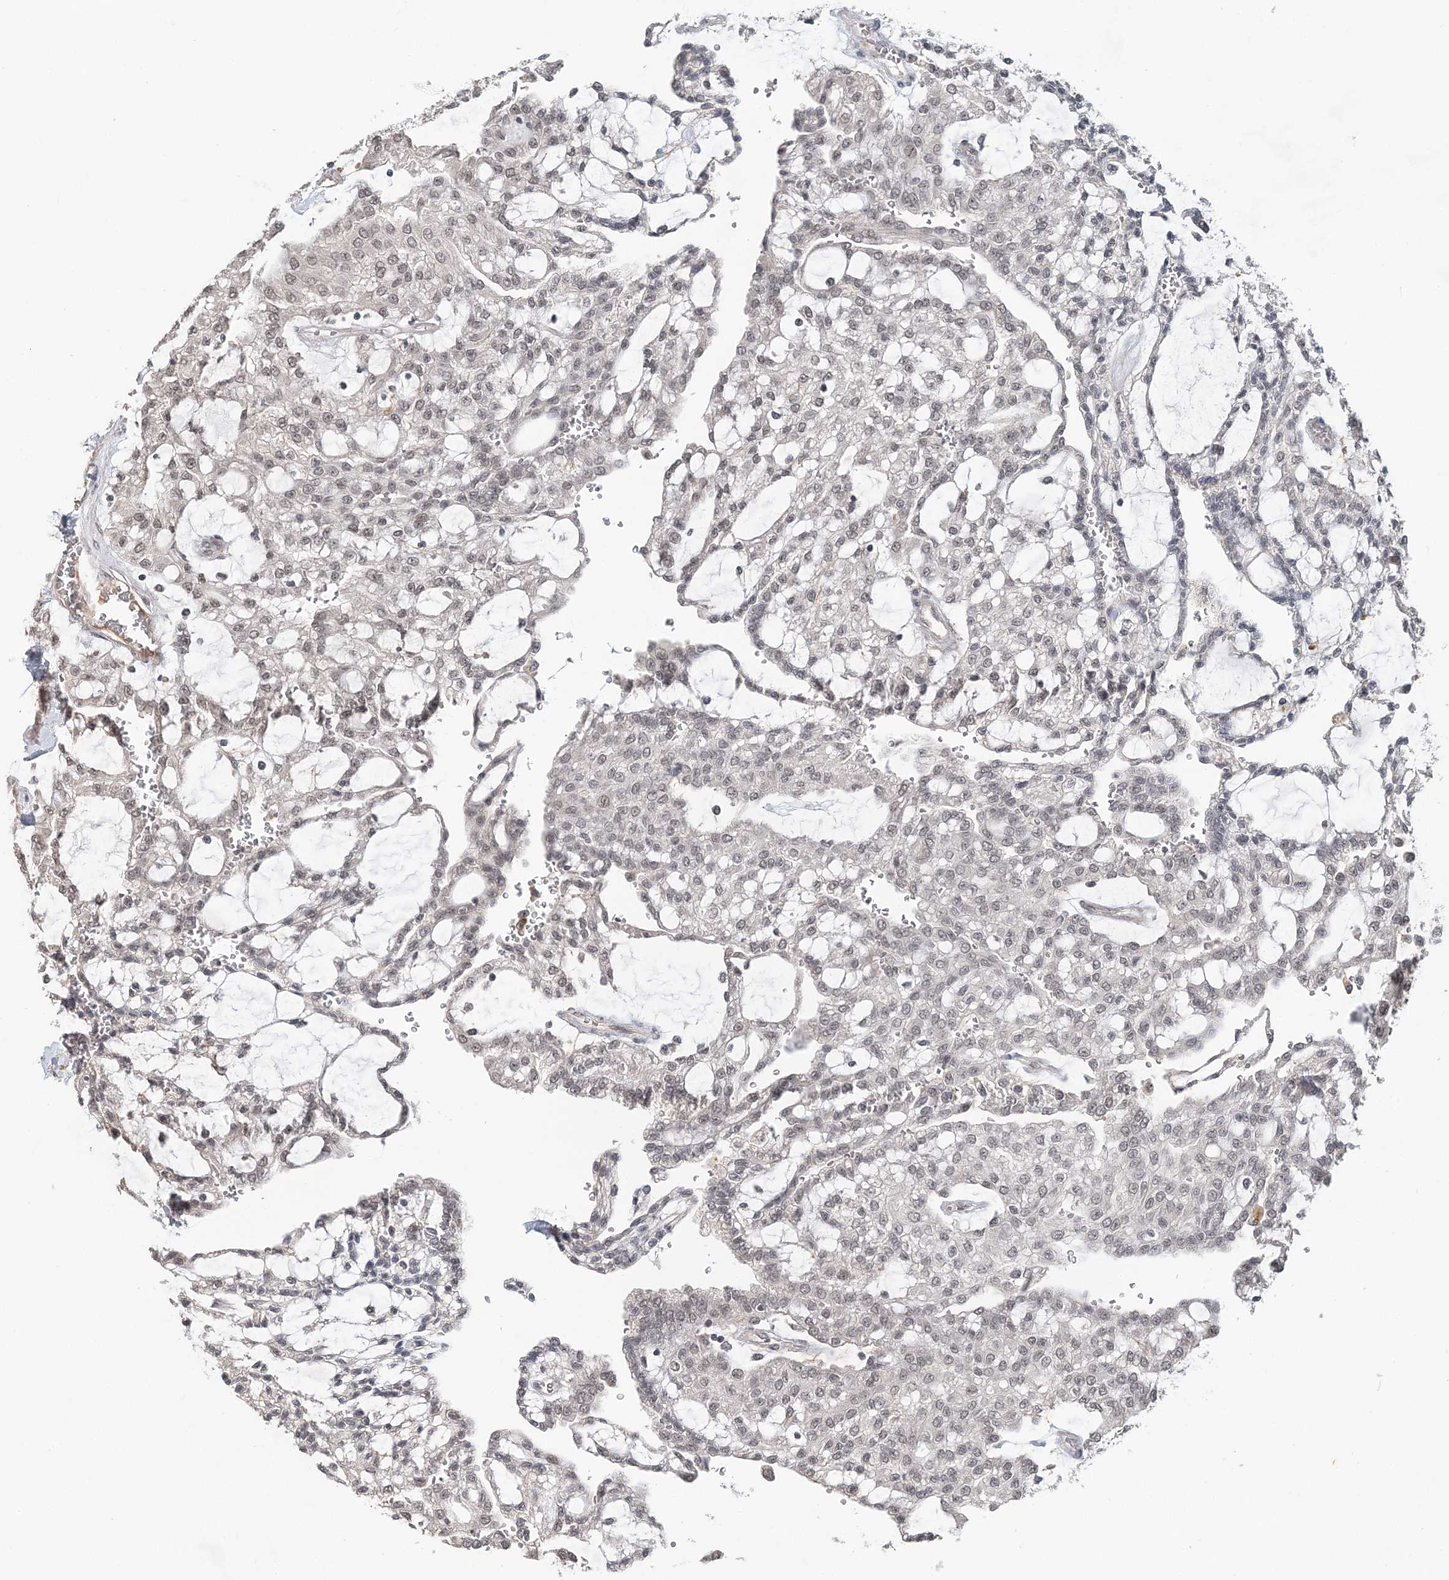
{"staining": {"intensity": "negative", "quantity": "none", "location": "none"}, "tissue": "renal cancer", "cell_type": "Tumor cells", "image_type": "cancer", "snomed": [{"axis": "morphology", "description": "Adenocarcinoma, NOS"}, {"axis": "topography", "description": "Kidney"}], "caption": "DAB (3,3'-diaminobenzidine) immunohistochemical staining of human renal cancer (adenocarcinoma) shows no significant staining in tumor cells.", "gene": "TSHZ2", "patient": {"sex": "male", "age": 63}}